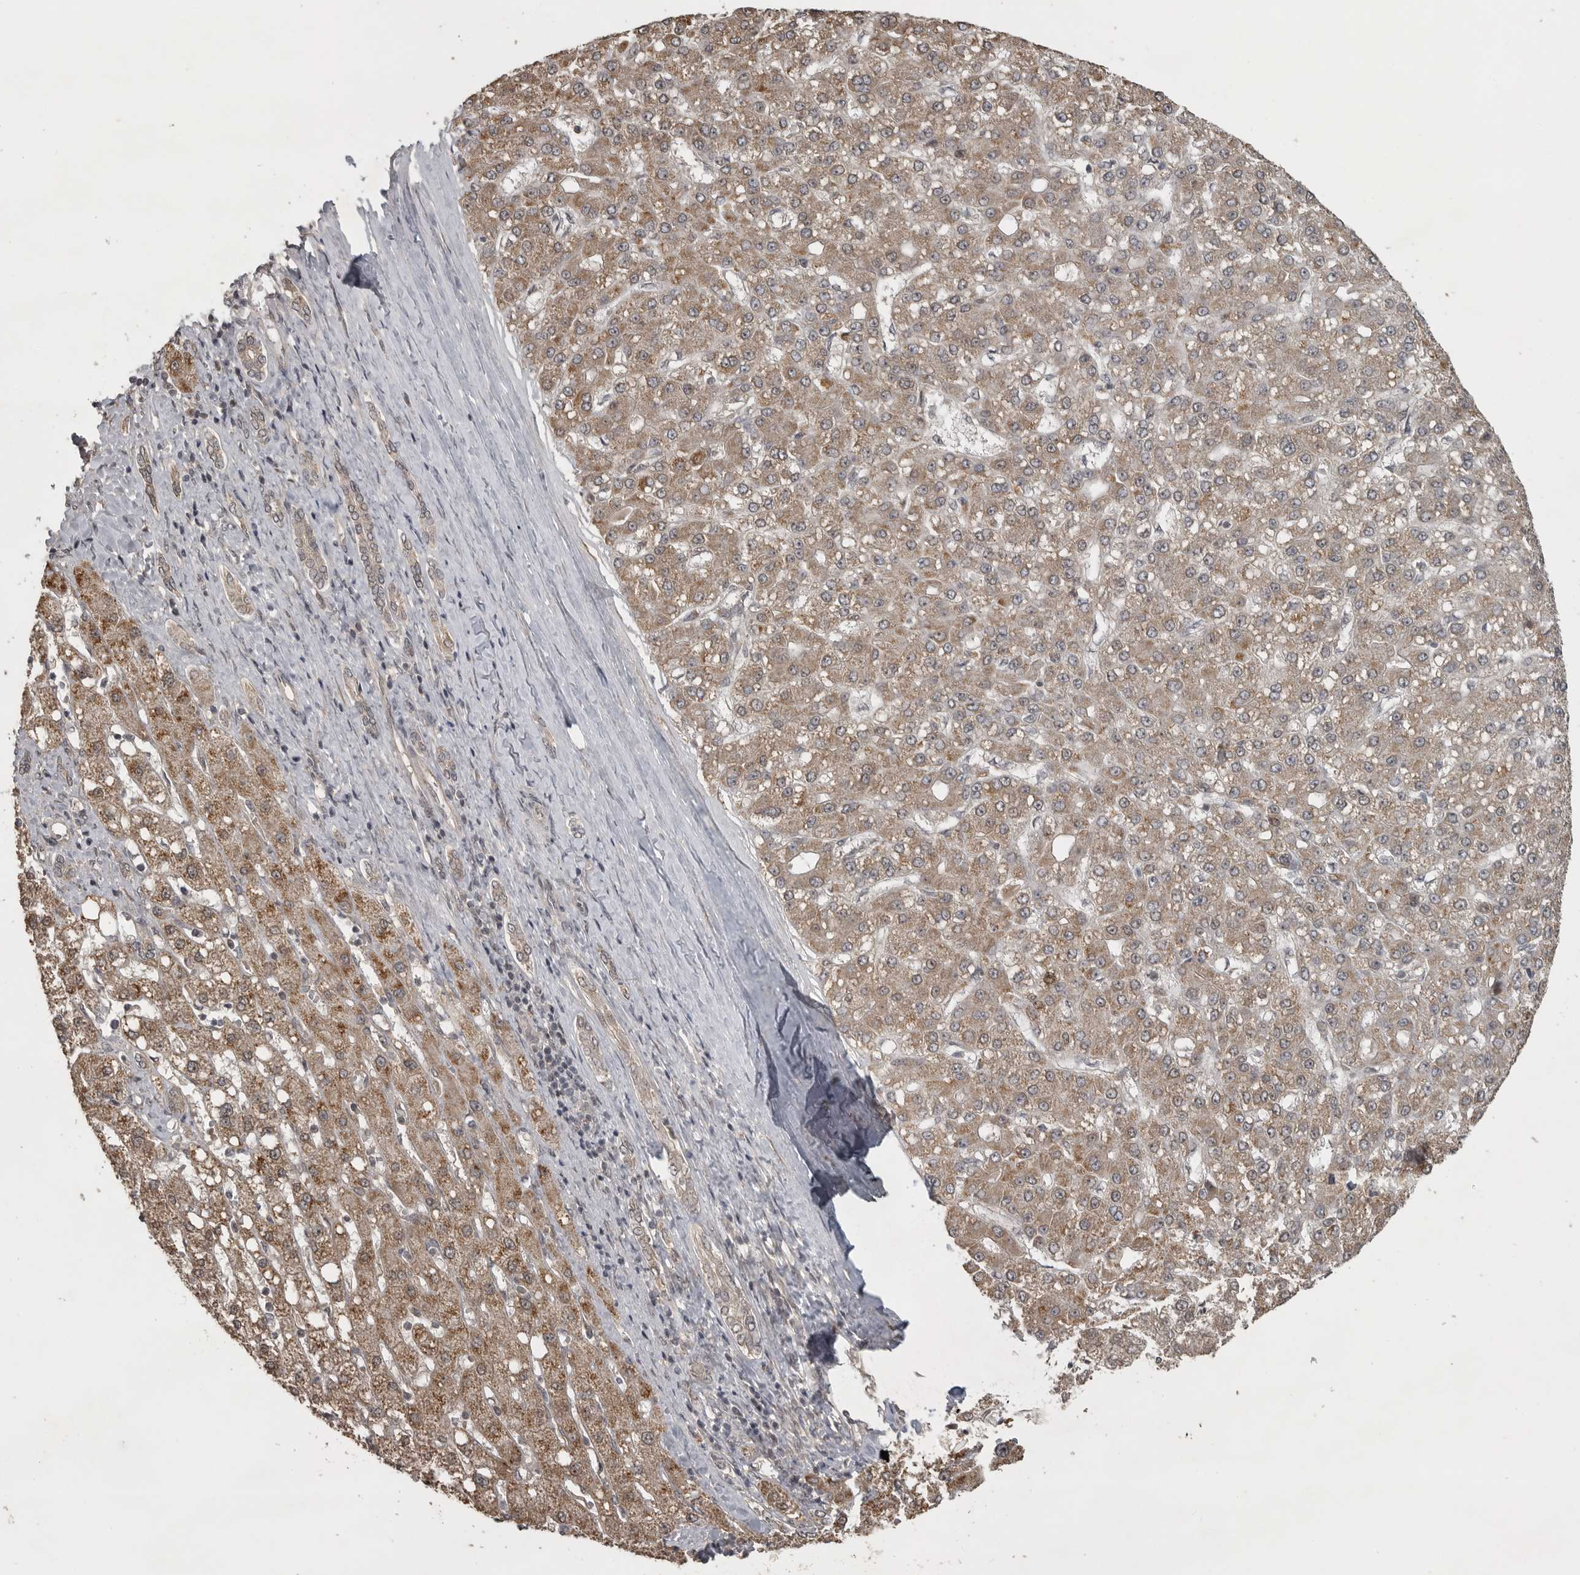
{"staining": {"intensity": "moderate", "quantity": ">75%", "location": "cytoplasmic/membranous"}, "tissue": "liver cancer", "cell_type": "Tumor cells", "image_type": "cancer", "snomed": [{"axis": "morphology", "description": "Carcinoma, Hepatocellular, NOS"}, {"axis": "topography", "description": "Liver"}], "caption": "This image exhibits liver cancer (hepatocellular carcinoma) stained with immunohistochemistry (IHC) to label a protein in brown. The cytoplasmic/membranous of tumor cells show moderate positivity for the protein. Nuclei are counter-stained blue.", "gene": "LLGL1", "patient": {"sex": "male", "age": 67}}